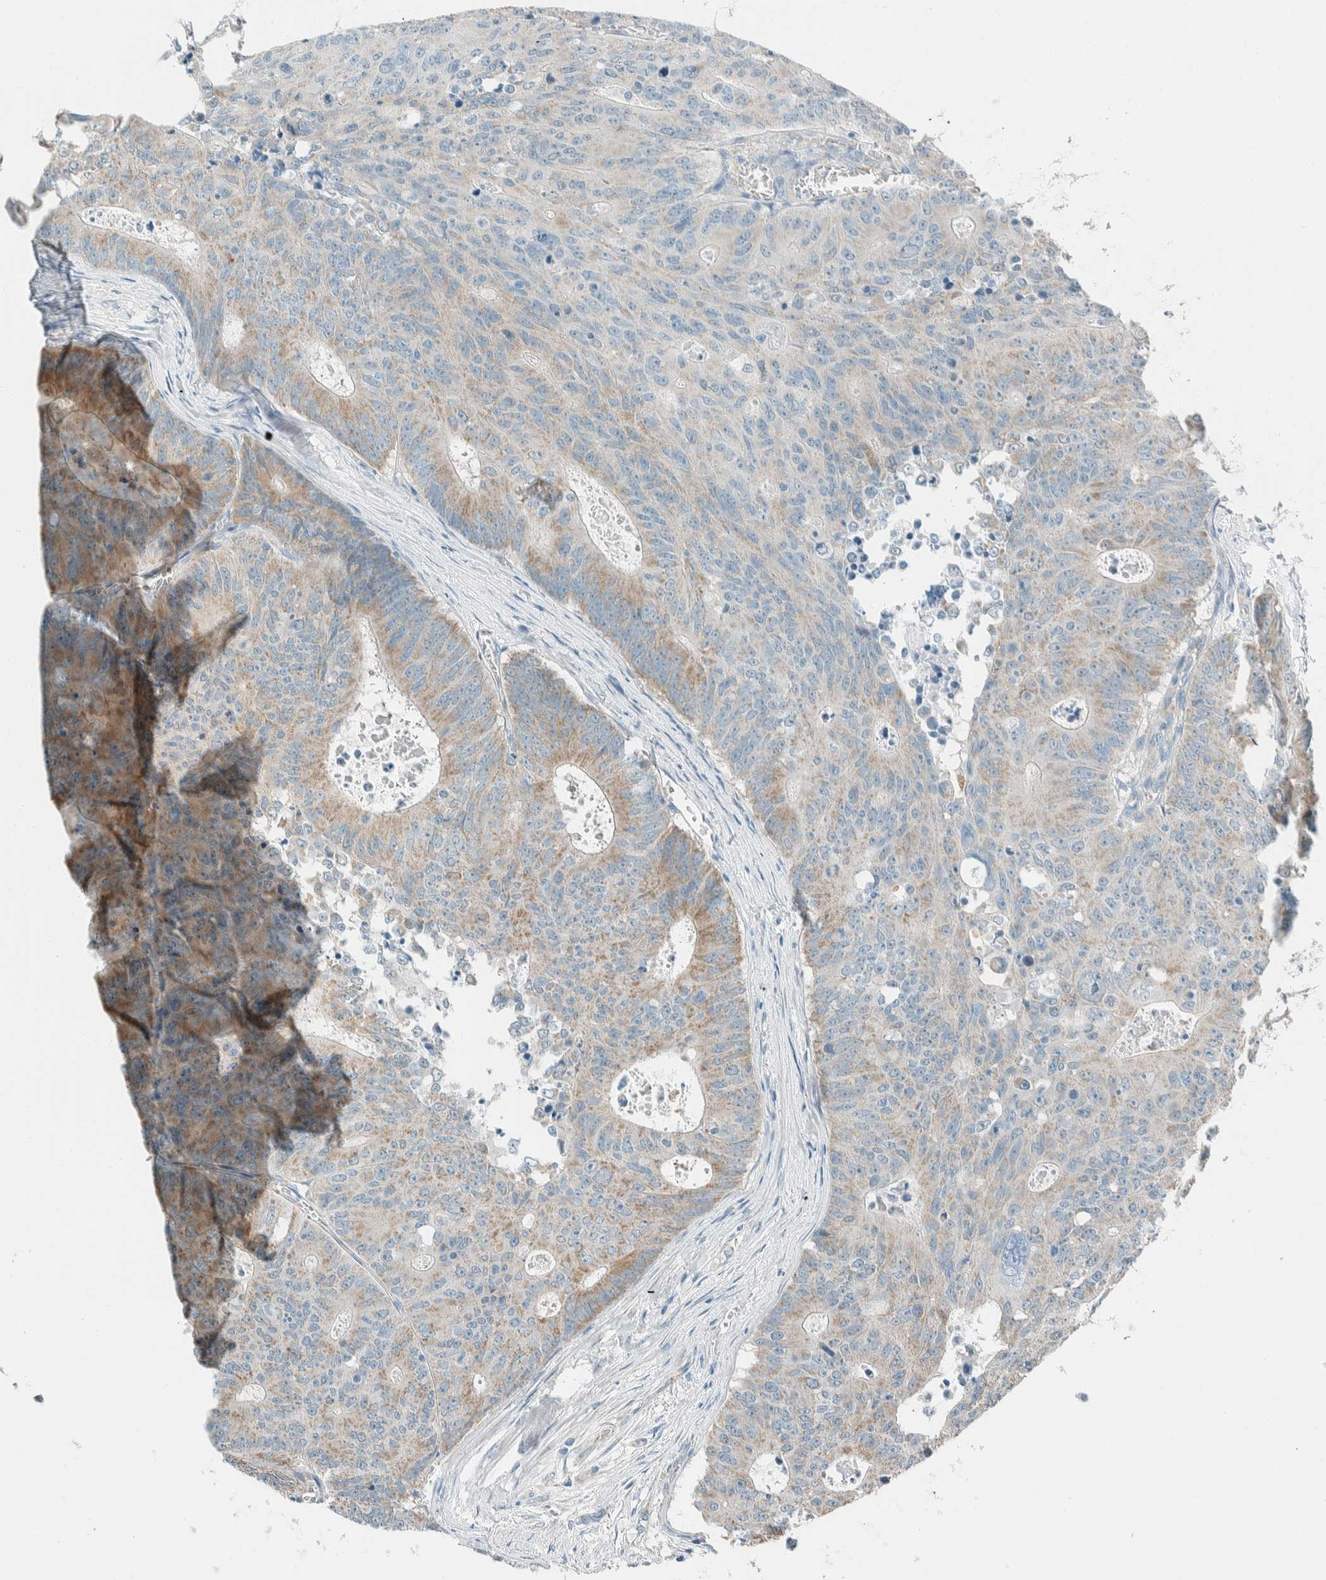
{"staining": {"intensity": "moderate", "quantity": "25%-75%", "location": "cytoplasmic/membranous"}, "tissue": "colorectal cancer", "cell_type": "Tumor cells", "image_type": "cancer", "snomed": [{"axis": "morphology", "description": "Adenocarcinoma, NOS"}, {"axis": "topography", "description": "Colon"}], "caption": "The image demonstrates staining of colorectal cancer, revealing moderate cytoplasmic/membranous protein staining (brown color) within tumor cells.", "gene": "ALDH7A1", "patient": {"sex": "male", "age": 87}}